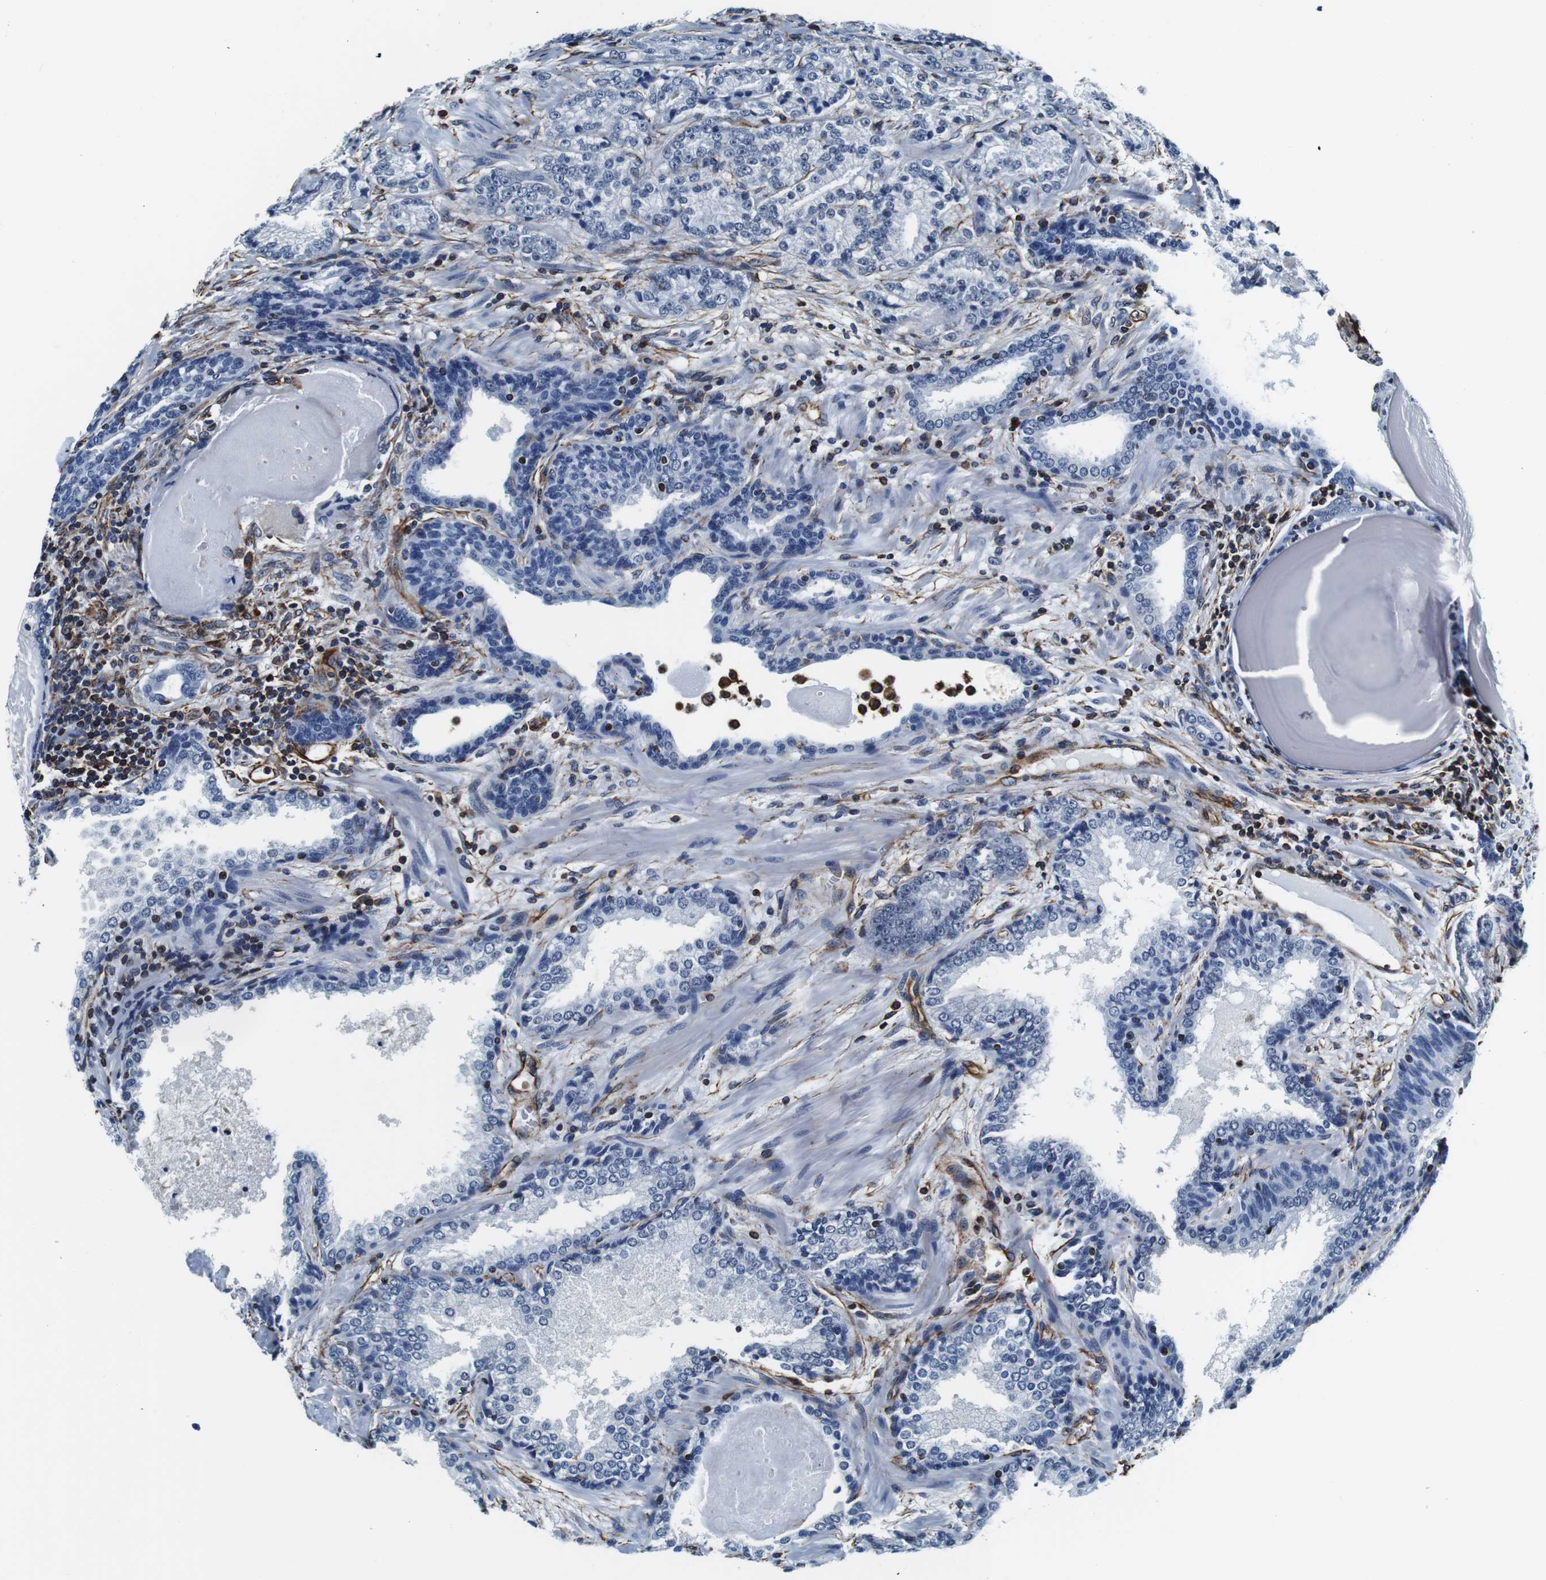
{"staining": {"intensity": "negative", "quantity": "none", "location": "none"}, "tissue": "prostate cancer", "cell_type": "Tumor cells", "image_type": "cancer", "snomed": [{"axis": "morphology", "description": "Adenocarcinoma, High grade"}, {"axis": "topography", "description": "Prostate"}], "caption": "This is an immunohistochemistry micrograph of human adenocarcinoma (high-grade) (prostate). There is no staining in tumor cells.", "gene": "GJE1", "patient": {"sex": "male", "age": 61}}